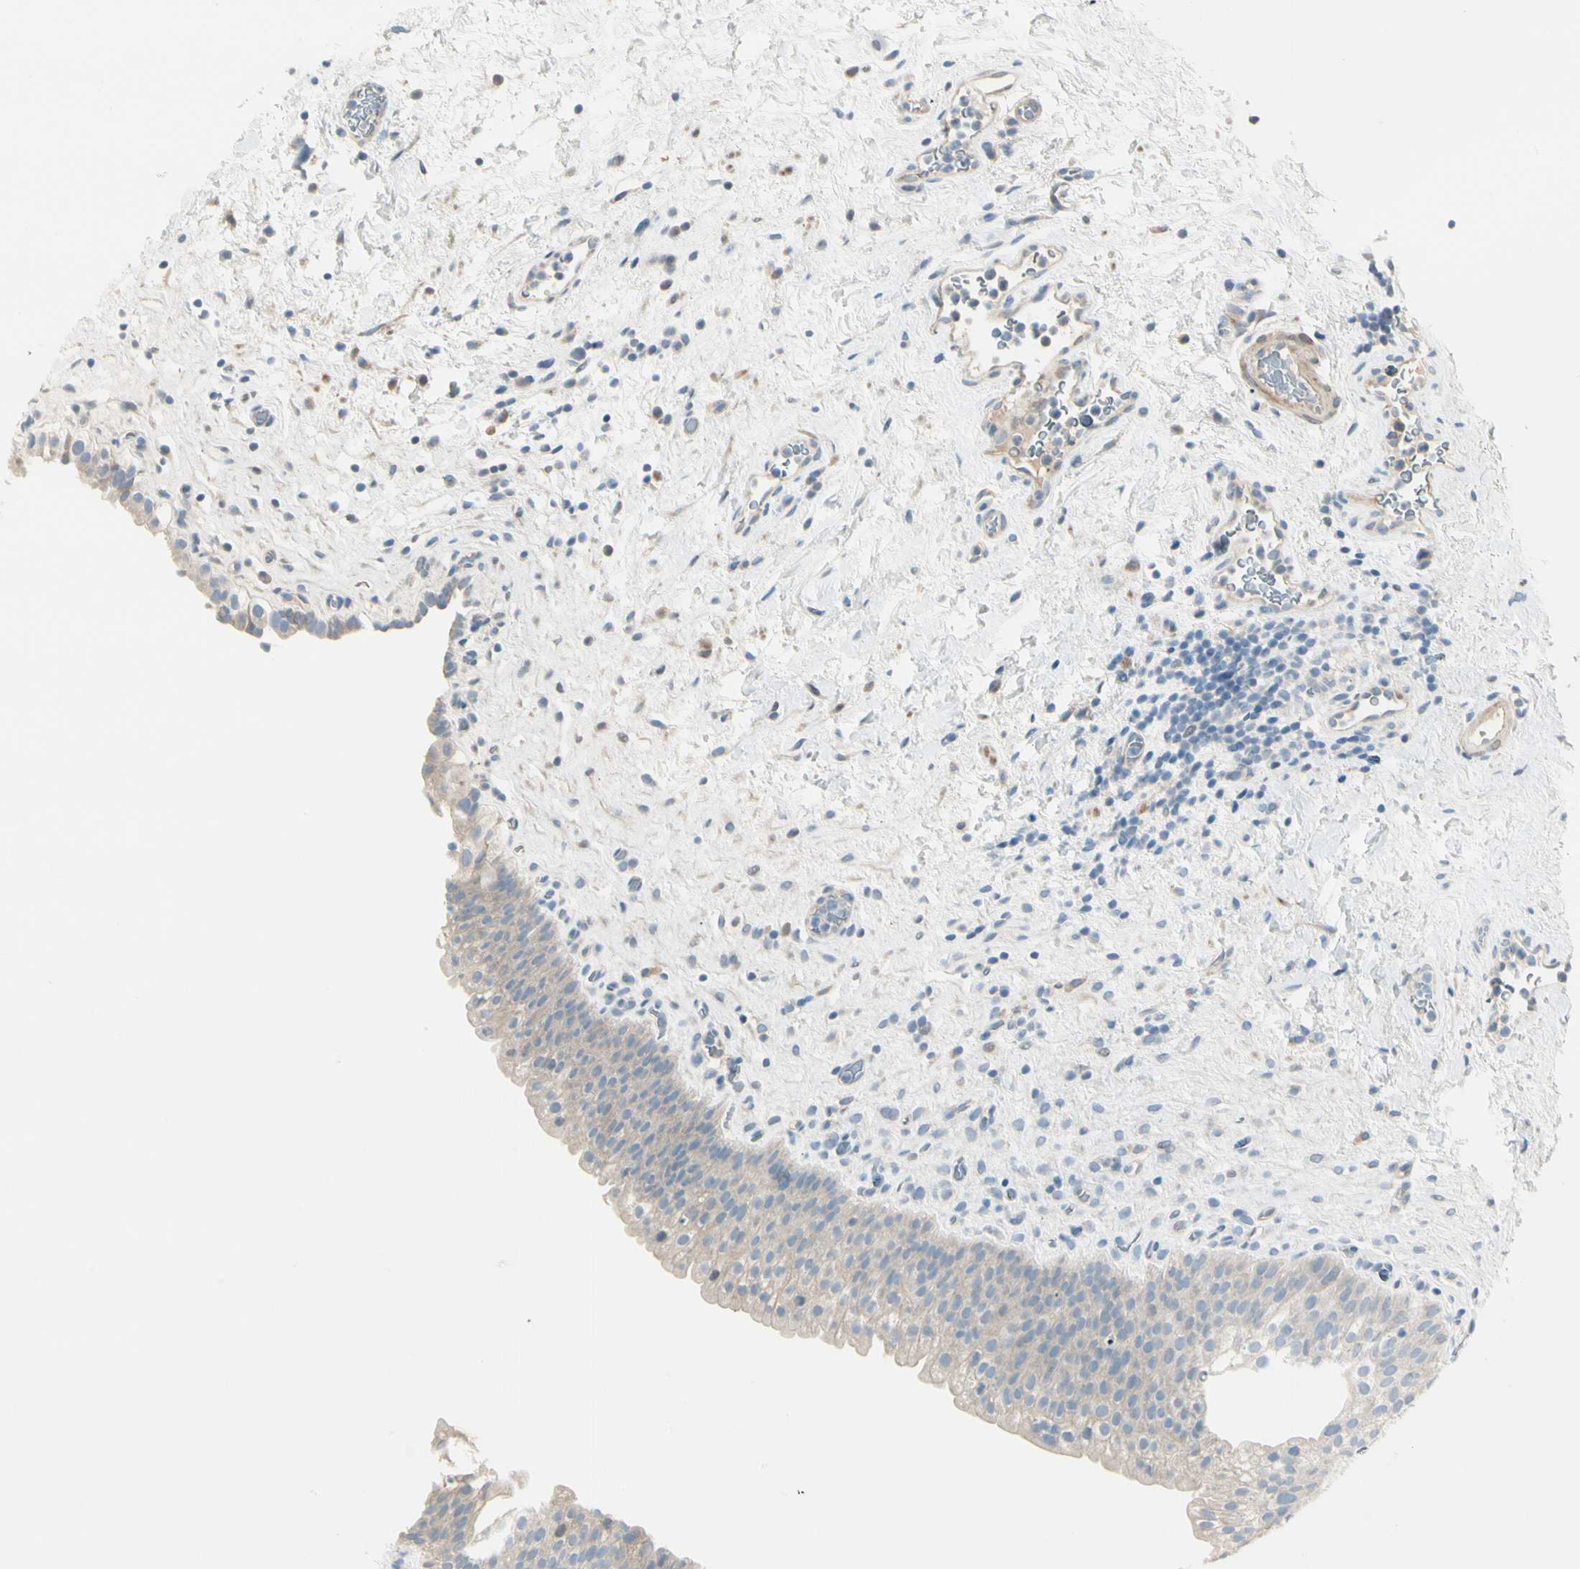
{"staining": {"intensity": "weak", "quantity": ">75%", "location": "cytoplasmic/membranous"}, "tissue": "urinary bladder", "cell_type": "Urothelial cells", "image_type": "normal", "snomed": [{"axis": "morphology", "description": "Normal tissue, NOS"}, {"axis": "topography", "description": "Urinary bladder"}], "caption": "Human urinary bladder stained with a brown dye demonstrates weak cytoplasmic/membranous positive positivity in approximately >75% of urothelial cells.", "gene": "ADGRA3", "patient": {"sex": "female", "age": 64}}